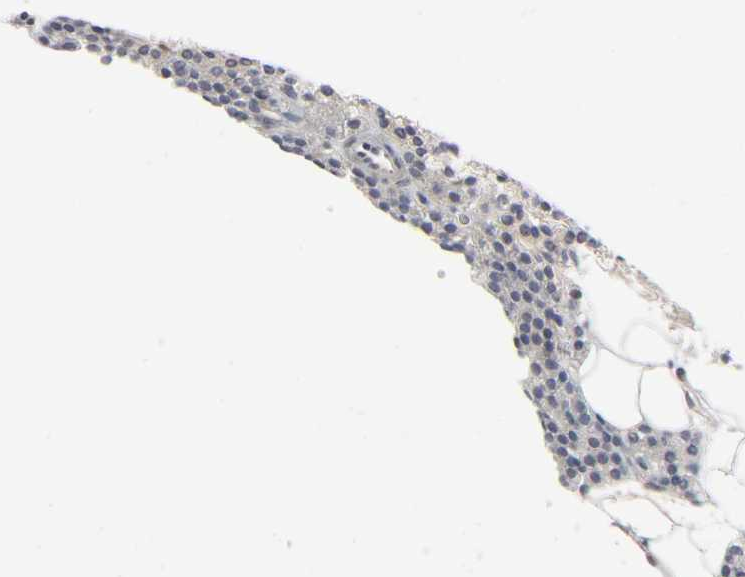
{"staining": {"intensity": "negative", "quantity": "none", "location": "none"}, "tissue": "parathyroid gland", "cell_type": "Glandular cells", "image_type": "normal", "snomed": [{"axis": "morphology", "description": "Normal tissue, NOS"}, {"axis": "topography", "description": "Parathyroid gland"}], "caption": "Glandular cells show no significant protein expression in benign parathyroid gland. (Brightfield microscopy of DAB (3,3'-diaminobenzidine) IHC at high magnification).", "gene": "PTEN", "patient": {"sex": "male", "age": 24}}